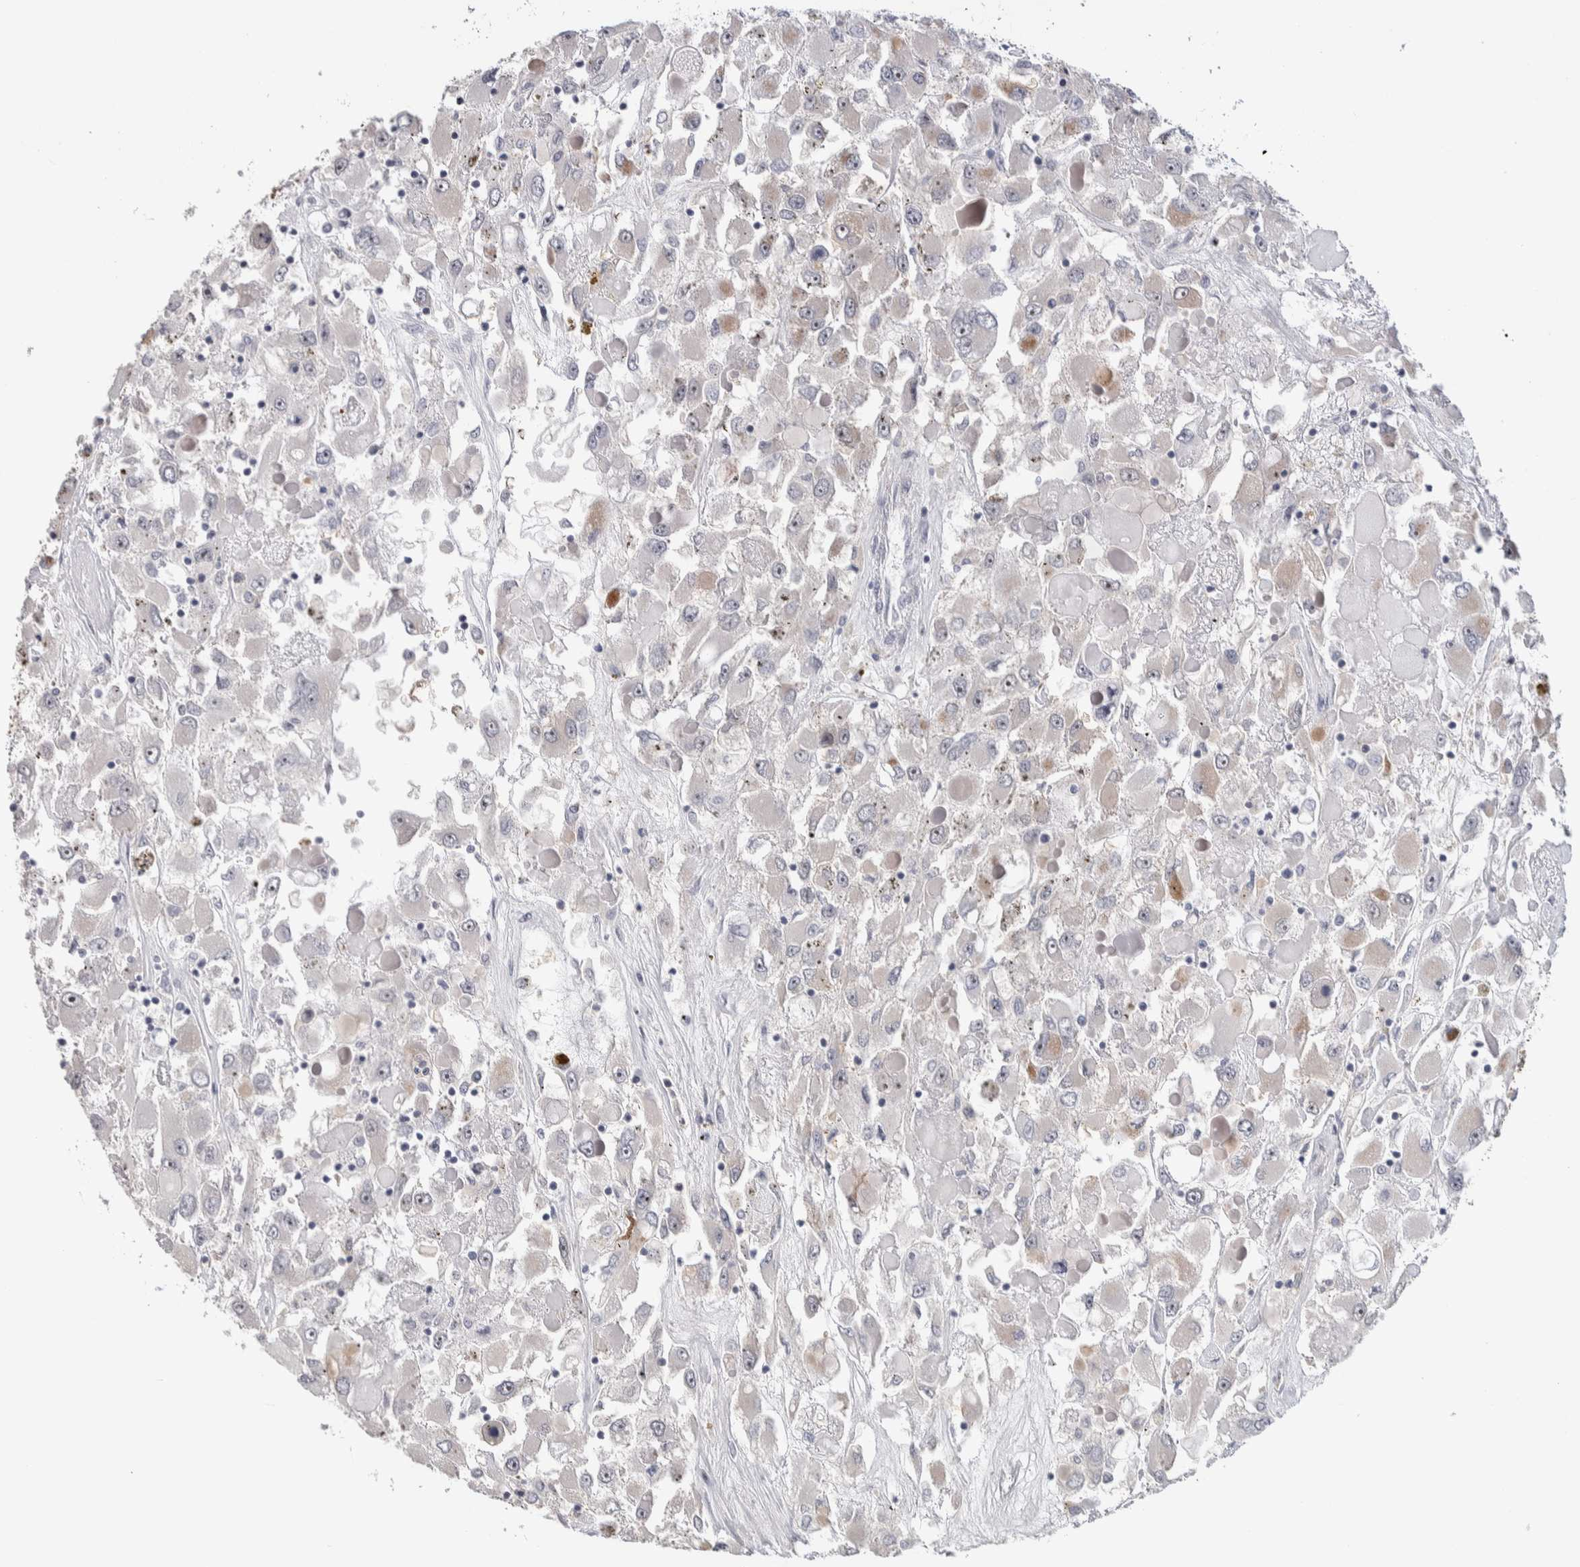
{"staining": {"intensity": "weak", "quantity": "<25%", "location": "cytoplasmic/membranous"}, "tissue": "renal cancer", "cell_type": "Tumor cells", "image_type": "cancer", "snomed": [{"axis": "morphology", "description": "Adenocarcinoma, NOS"}, {"axis": "topography", "description": "Kidney"}], "caption": "This micrograph is of renal adenocarcinoma stained with immunohistochemistry (IHC) to label a protein in brown with the nuclei are counter-stained blue. There is no staining in tumor cells.", "gene": "PRRG4", "patient": {"sex": "female", "age": 52}}